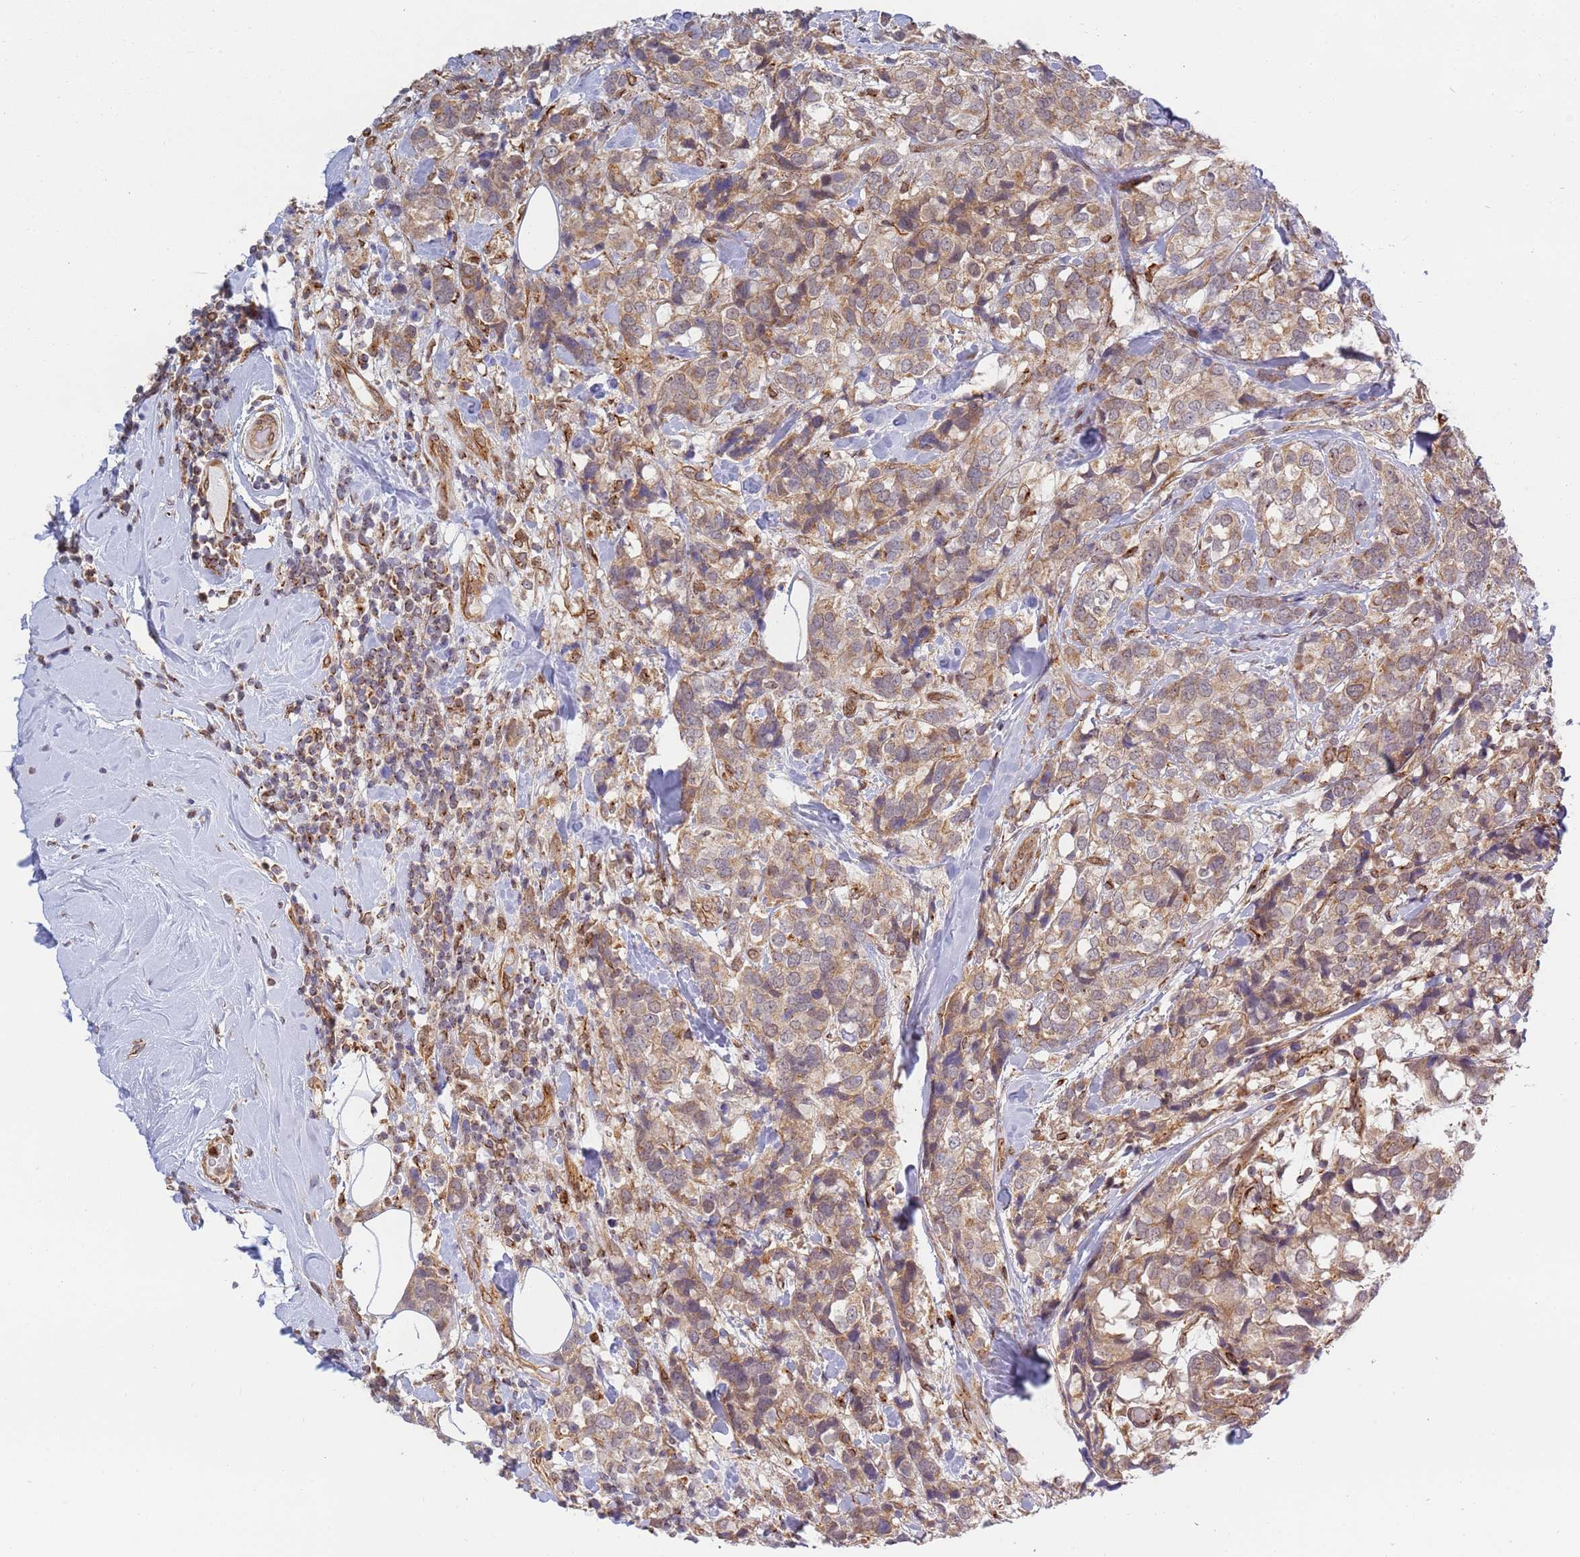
{"staining": {"intensity": "weak", "quantity": ">75%", "location": "cytoplasmic/membranous"}, "tissue": "breast cancer", "cell_type": "Tumor cells", "image_type": "cancer", "snomed": [{"axis": "morphology", "description": "Lobular carcinoma"}, {"axis": "topography", "description": "Breast"}], "caption": "Tumor cells exhibit weak cytoplasmic/membranous expression in about >75% of cells in breast cancer.", "gene": "CEP170", "patient": {"sex": "female", "age": 59}}